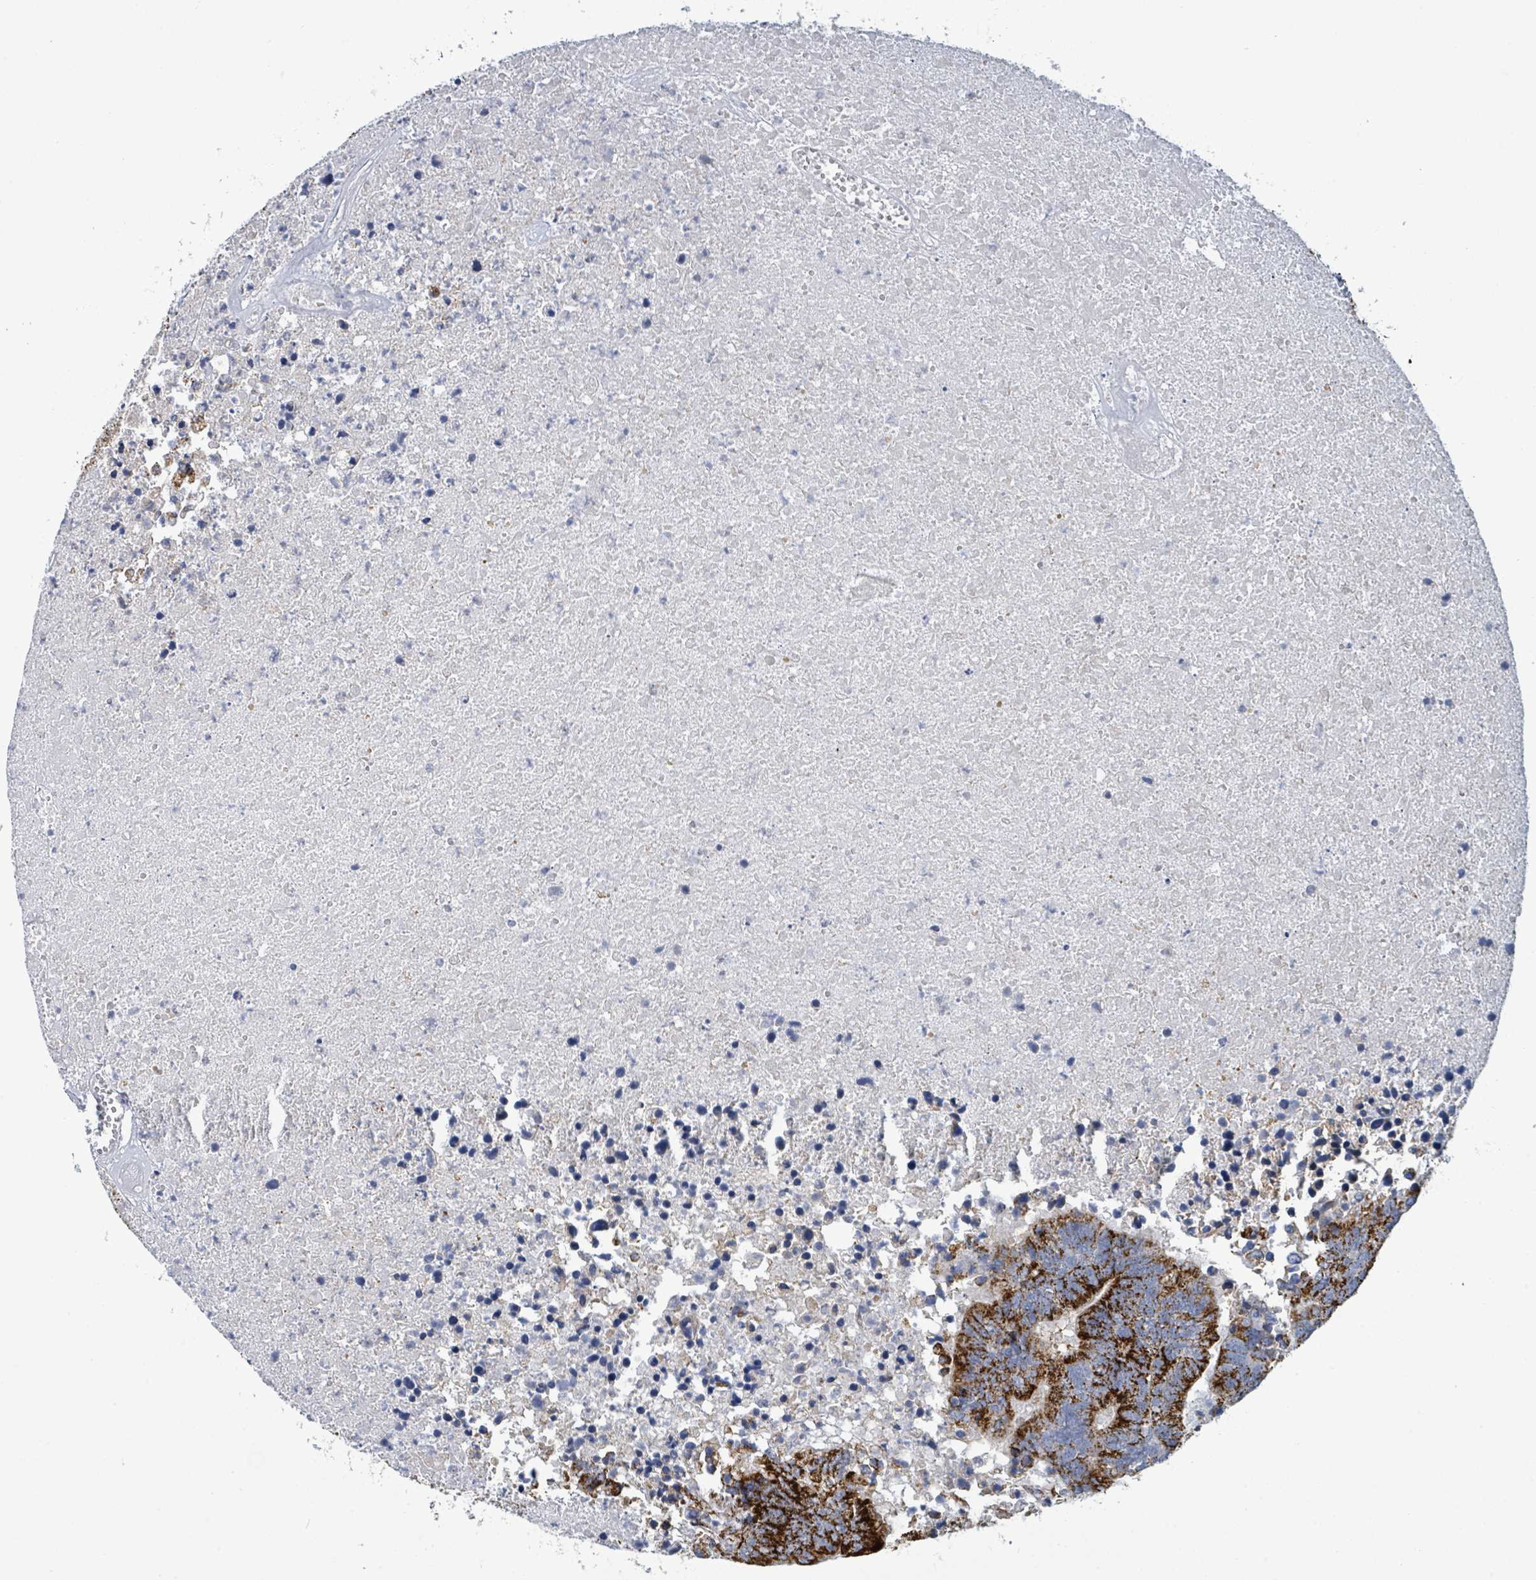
{"staining": {"intensity": "strong", "quantity": ">75%", "location": "cytoplasmic/membranous"}, "tissue": "colorectal cancer", "cell_type": "Tumor cells", "image_type": "cancer", "snomed": [{"axis": "morphology", "description": "Adenocarcinoma, NOS"}, {"axis": "topography", "description": "Colon"}], "caption": "DAB (3,3'-diaminobenzidine) immunohistochemical staining of colorectal cancer displays strong cytoplasmic/membranous protein positivity in about >75% of tumor cells. The protein is stained brown, and the nuclei are stained in blue (DAB IHC with brightfield microscopy, high magnification).", "gene": "SUCLG2", "patient": {"sex": "female", "age": 48}}